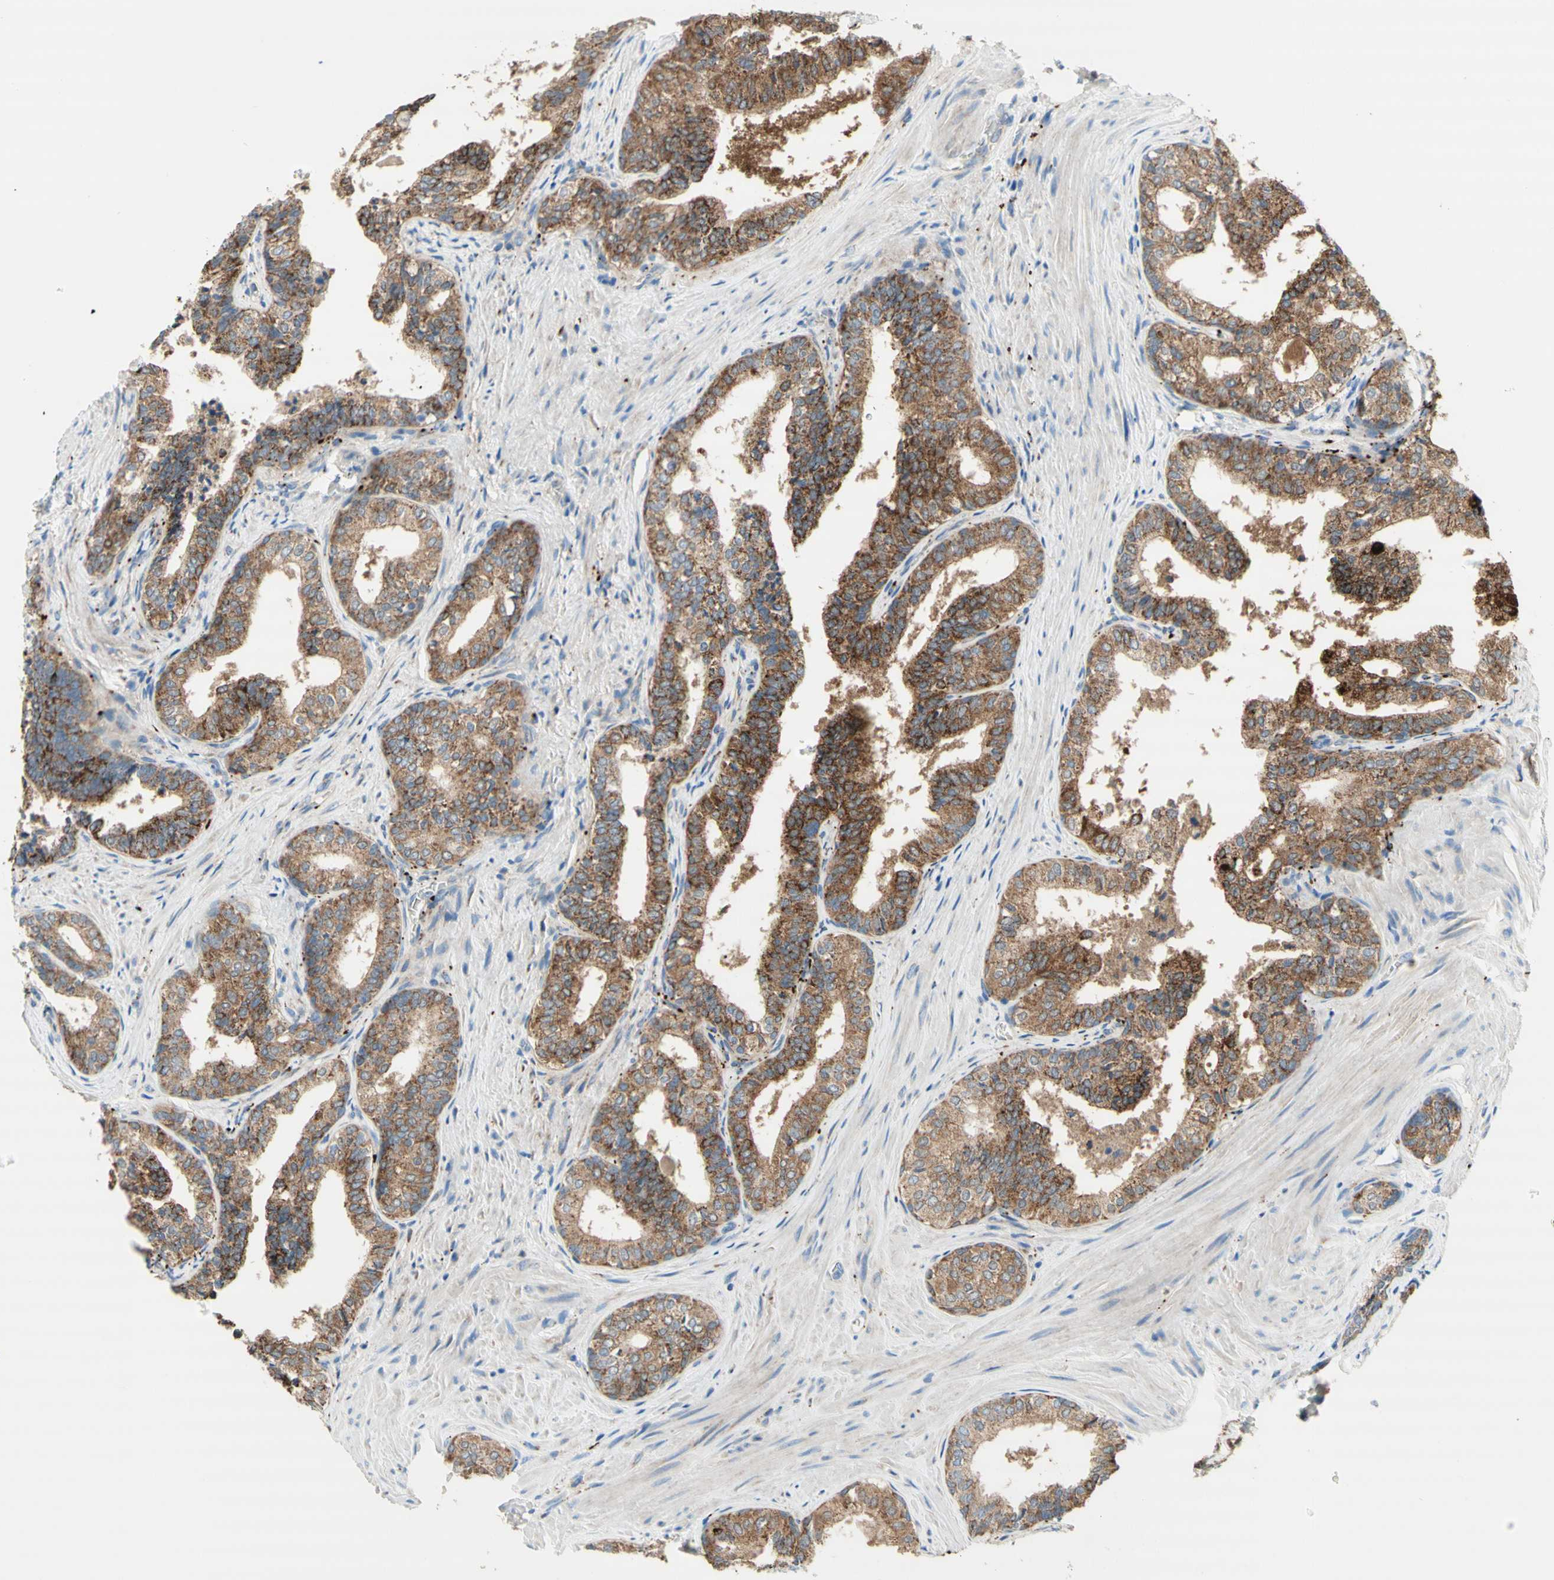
{"staining": {"intensity": "moderate", "quantity": ">75%", "location": "cytoplasmic/membranous"}, "tissue": "prostate cancer", "cell_type": "Tumor cells", "image_type": "cancer", "snomed": [{"axis": "morphology", "description": "Adenocarcinoma, Low grade"}, {"axis": "topography", "description": "Prostate"}], "caption": "Protein staining demonstrates moderate cytoplasmic/membranous staining in approximately >75% of tumor cells in low-grade adenocarcinoma (prostate). (brown staining indicates protein expression, while blue staining denotes nuclei).", "gene": "URB2", "patient": {"sex": "male", "age": 60}}